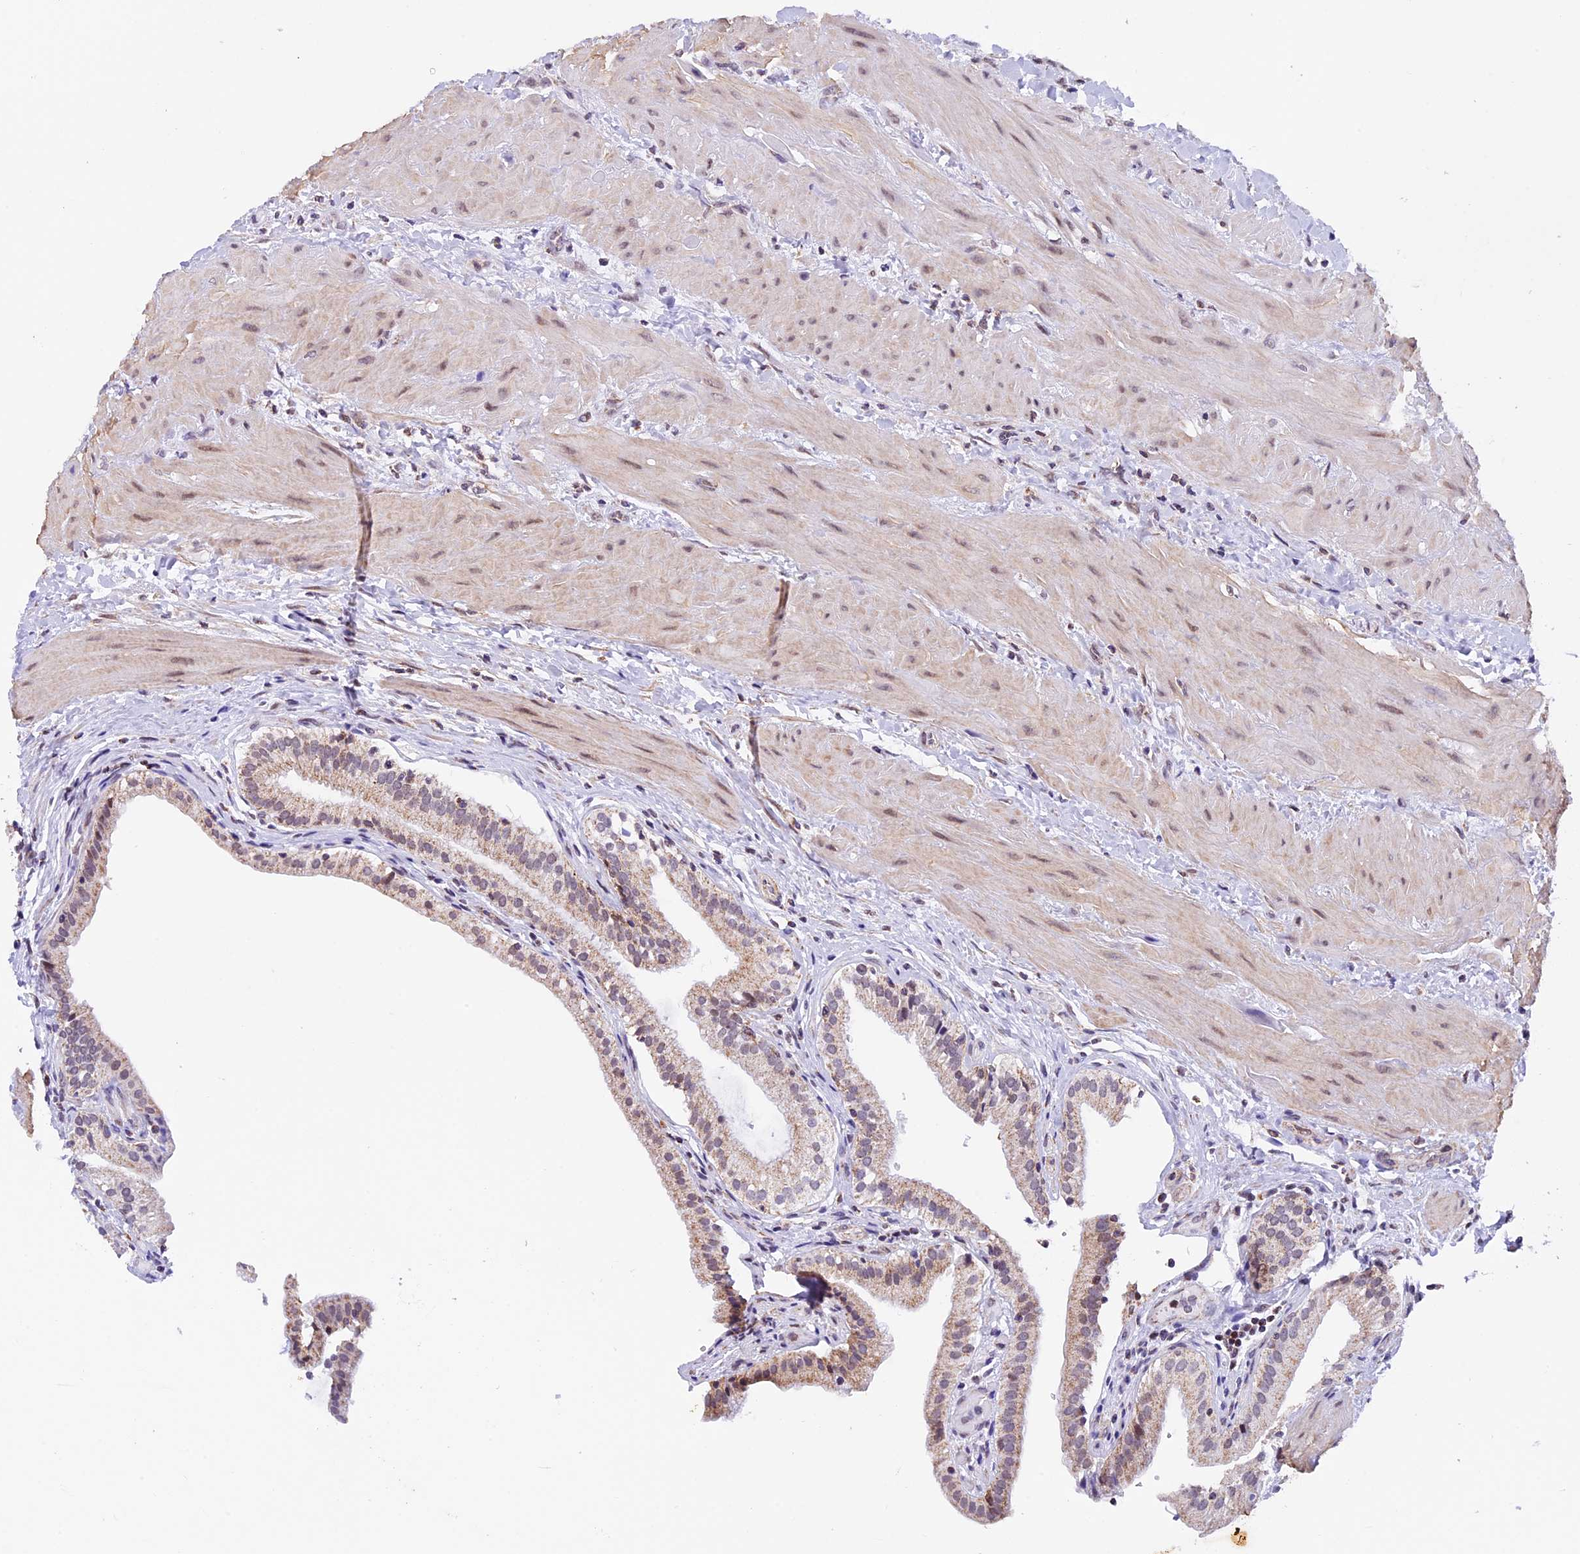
{"staining": {"intensity": "moderate", "quantity": "25%-75%", "location": "cytoplasmic/membranous"}, "tissue": "gallbladder", "cell_type": "Glandular cells", "image_type": "normal", "snomed": [{"axis": "morphology", "description": "Normal tissue, NOS"}, {"axis": "topography", "description": "Gallbladder"}], "caption": "About 25%-75% of glandular cells in unremarkable human gallbladder display moderate cytoplasmic/membranous protein positivity as visualized by brown immunohistochemical staining.", "gene": "TFAM", "patient": {"sex": "male", "age": 24}}